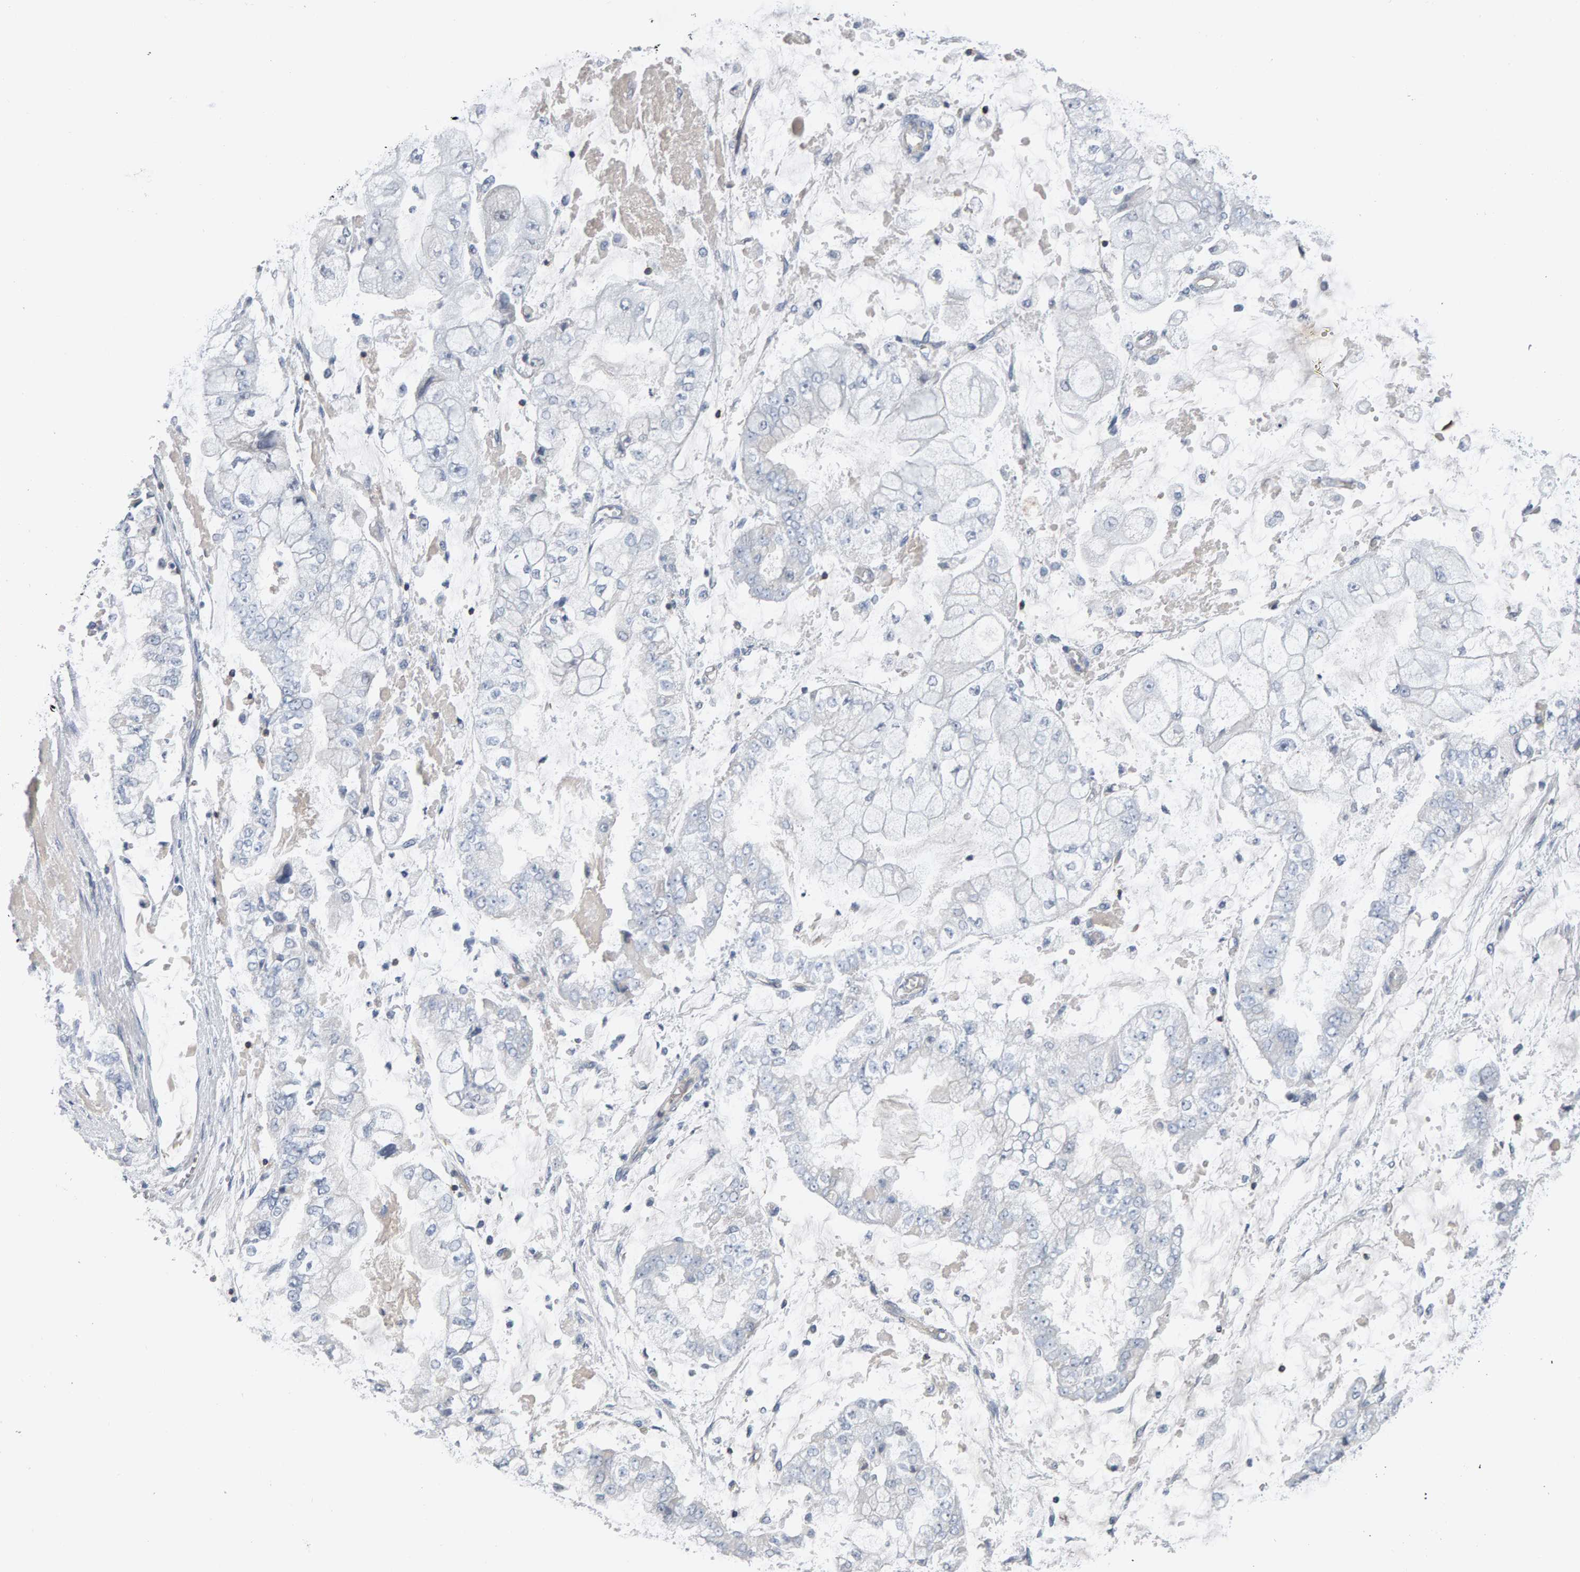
{"staining": {"intensity": "negative", "quantity": "none", "location": "none"}, "tissue": "stomach cancer", "cell_type": "Tumor cells", "image_type": "cancer", "snomed": [{"axis": "morphology", "description": "Adenocarcinoma, NOS"}, {"axis": "topography", "description": "Stomach"}], "caption": "The histopathology image displays no staining of tumor cells in stomach cancer (adenocarcinoma).", "gene": "FYN", "patient": {"sex": "male", "age": 76}}